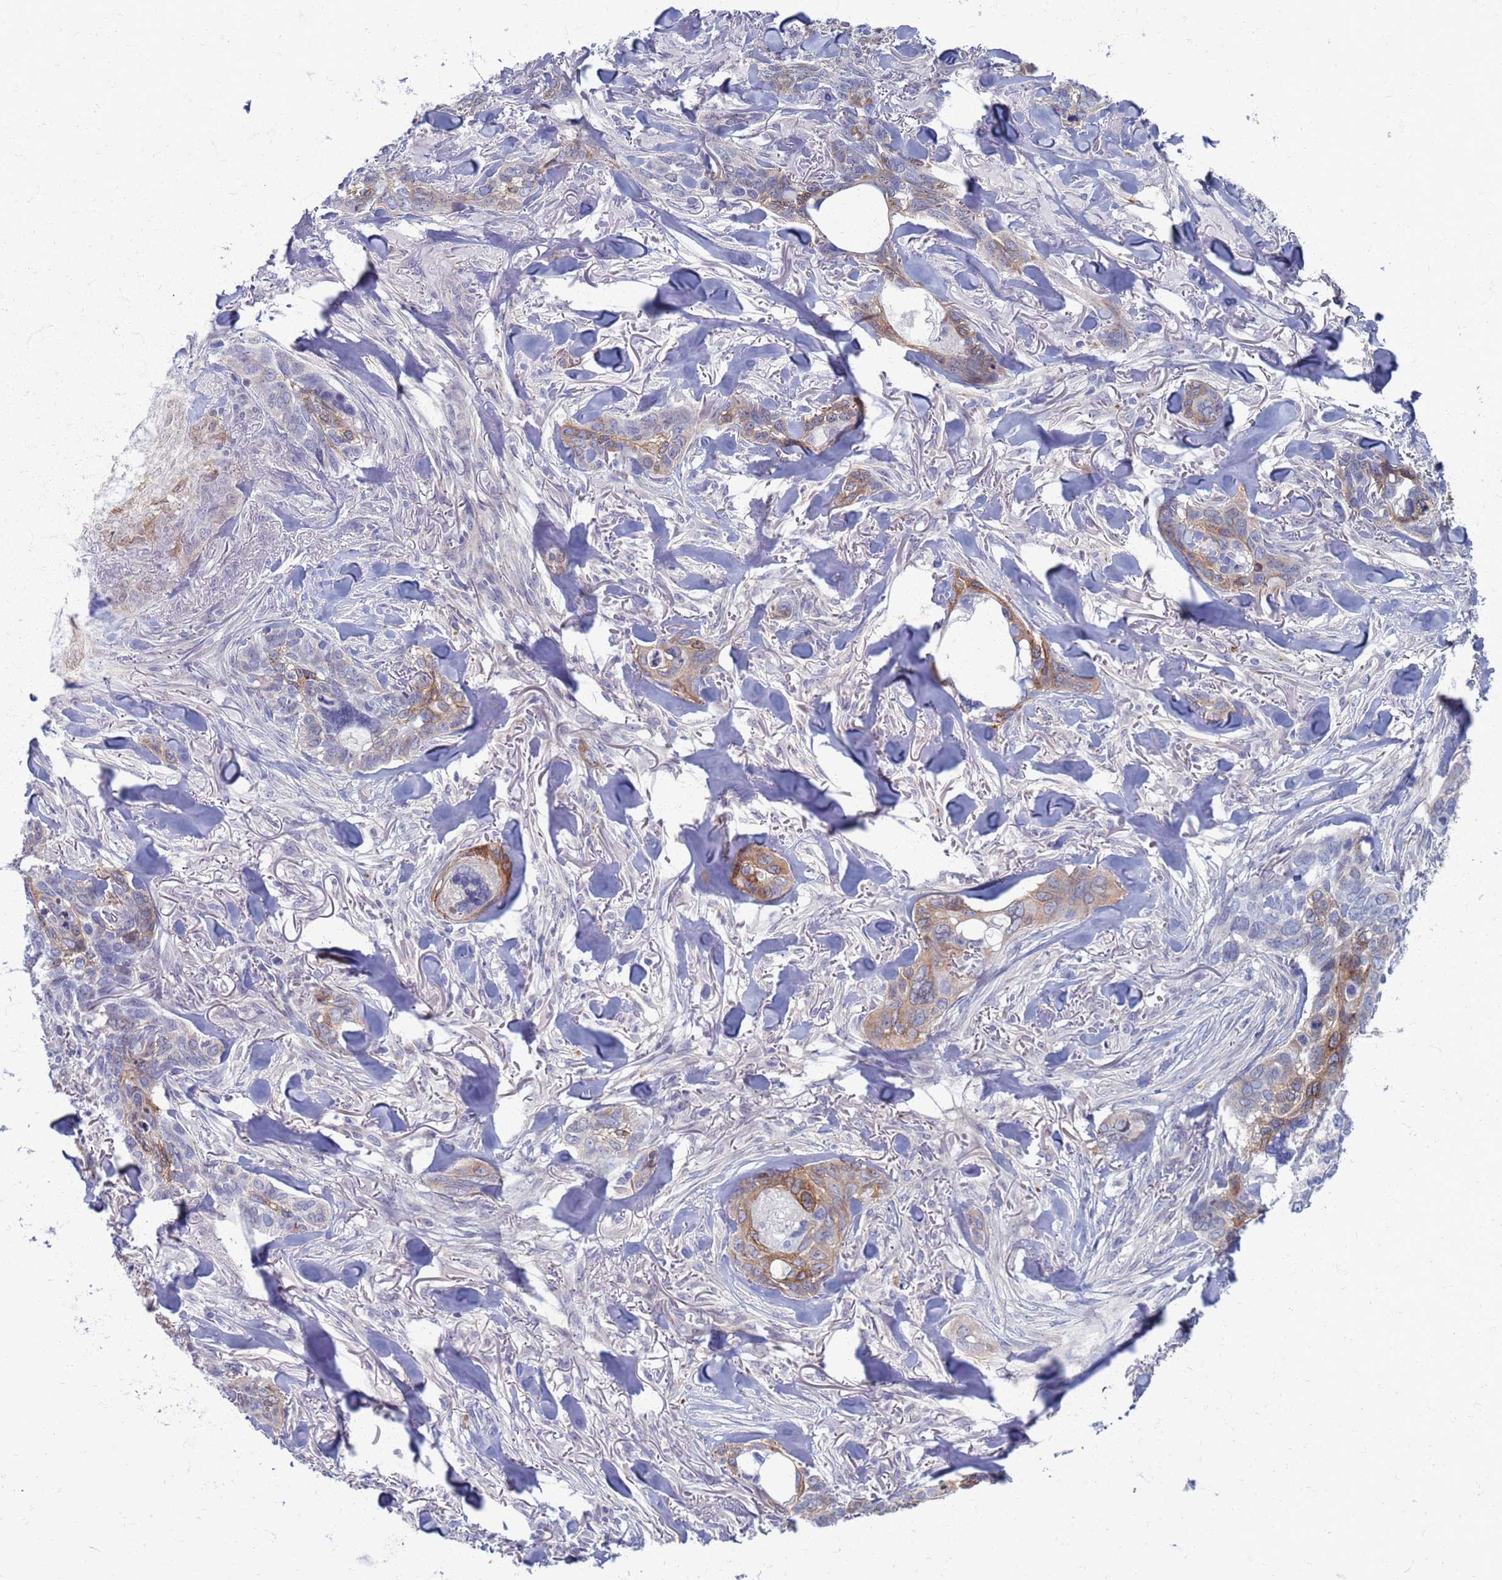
{"staining": {"intensity": "moderate", "quantity": "<25%", "location": "cytoplasmic/membranous"}, "tissue": "skin cancer", "cell_type": "Tumor cells", "image_type": "cancer", "snomed": [{"axis": "morphology", "description": "Basal cell carcinoma"}, {"axis": "topography", "description": "Skin"}], "caption": "Human skin cancer (basal cell carcinoma) stained for a protein (brown) exhibits moderate cytoplasmic/membranous positive expression in approximately <25% of tumor cells.", "gene": "CLCA2", "patient": {"sex": "male", "age": 86}}